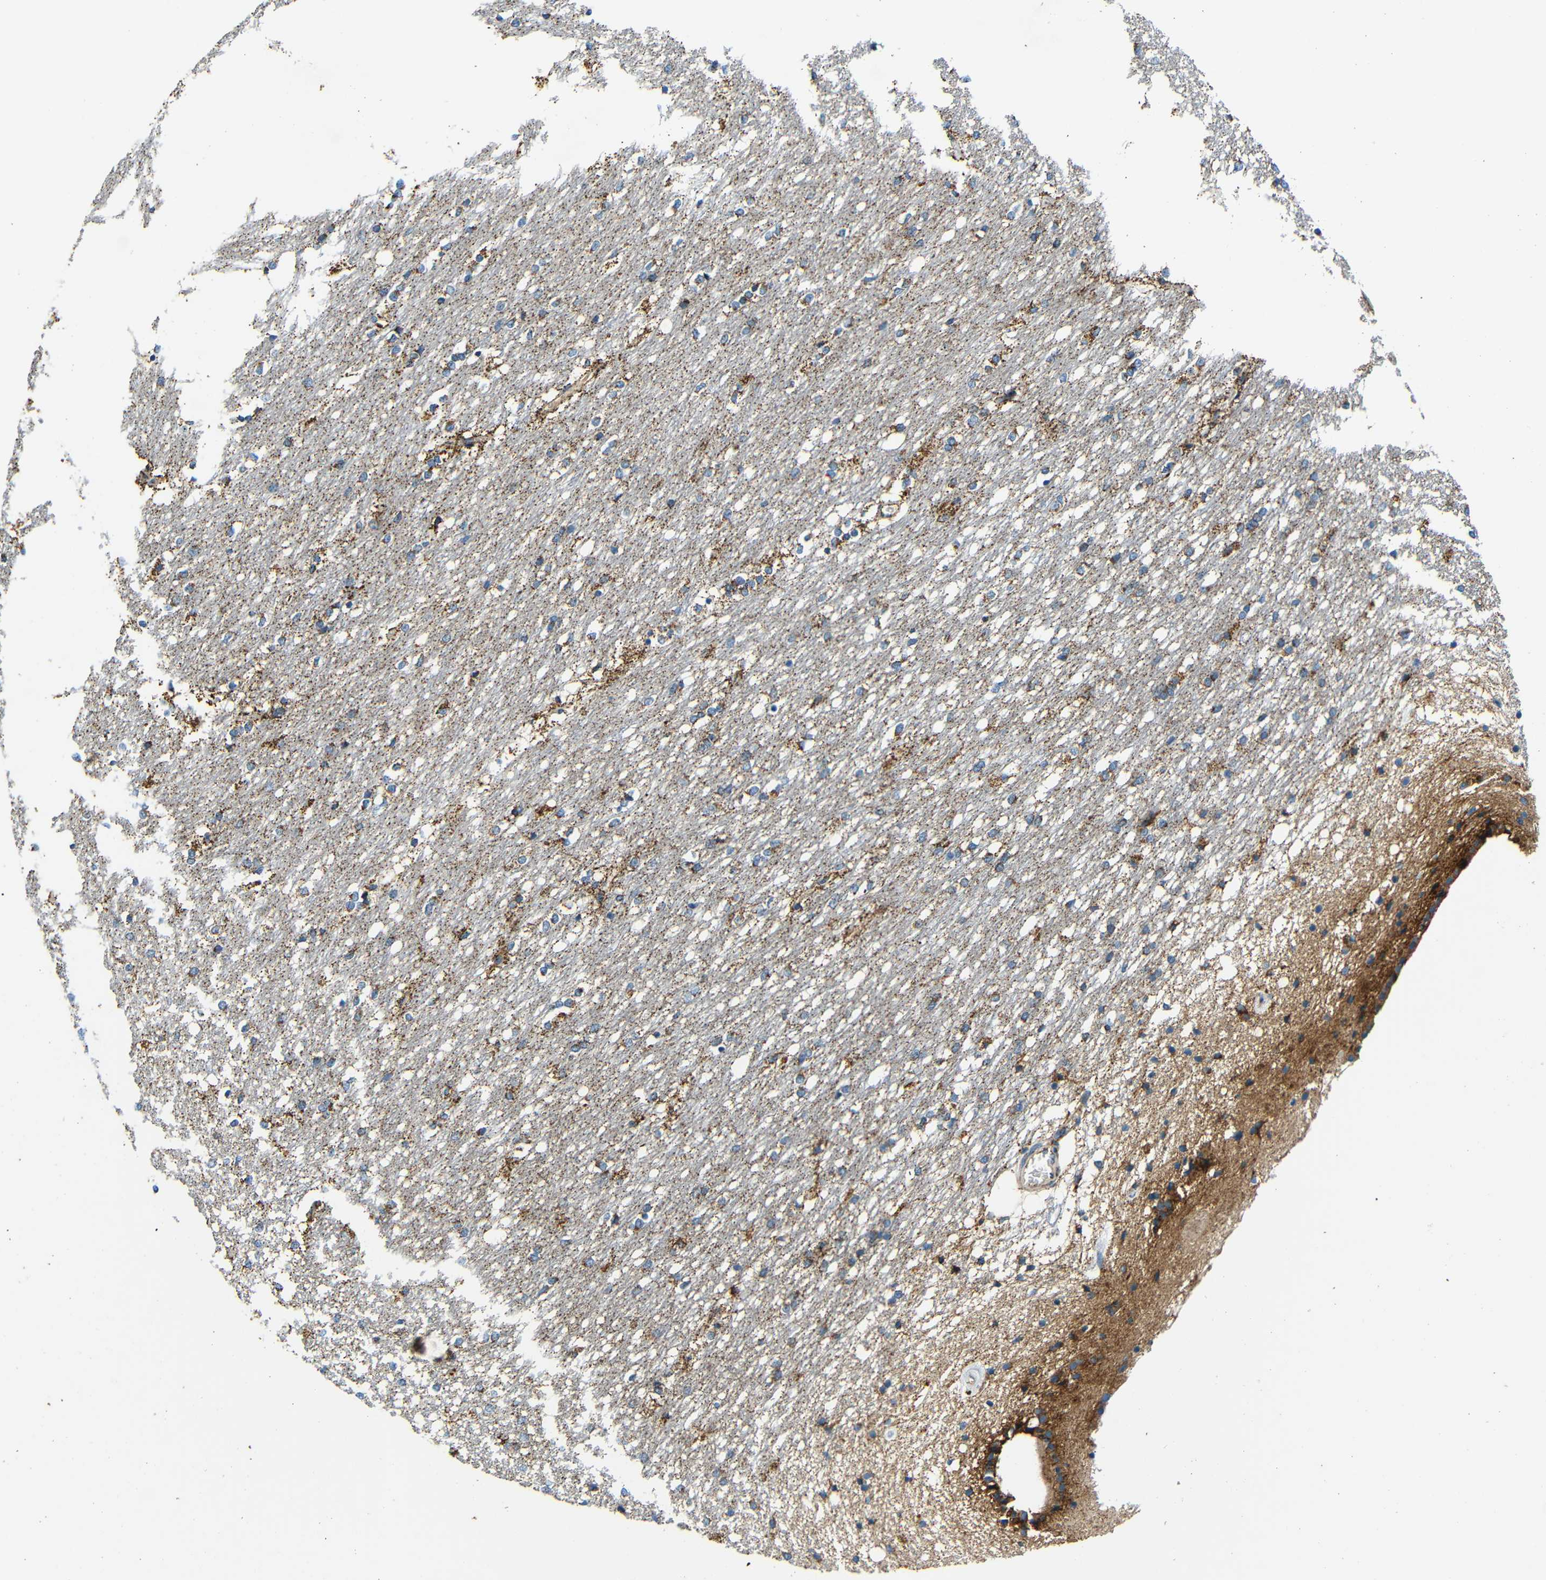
{"staining": {"intensity": "moderate", "quantity": "<25%", "location": "cytoplasmic/membranous"}, "tissue": "caudate", "cell_type": "Glial cells", "image_type": "normal", "snomed": [{"axis": "morphology", "description": "Normal tissue, NOS"}, {"axis": "topography", "description": "Lateral ventricle wall"}], "caption": "A micrograph showing moderate cytoplasmic/membranous expression in about <25% of glial cells in normal caudate, as visualized by brown immunohistochemical staining.", "gene": "GALNT18", "patient": {"sex": "female", "age": 19}}